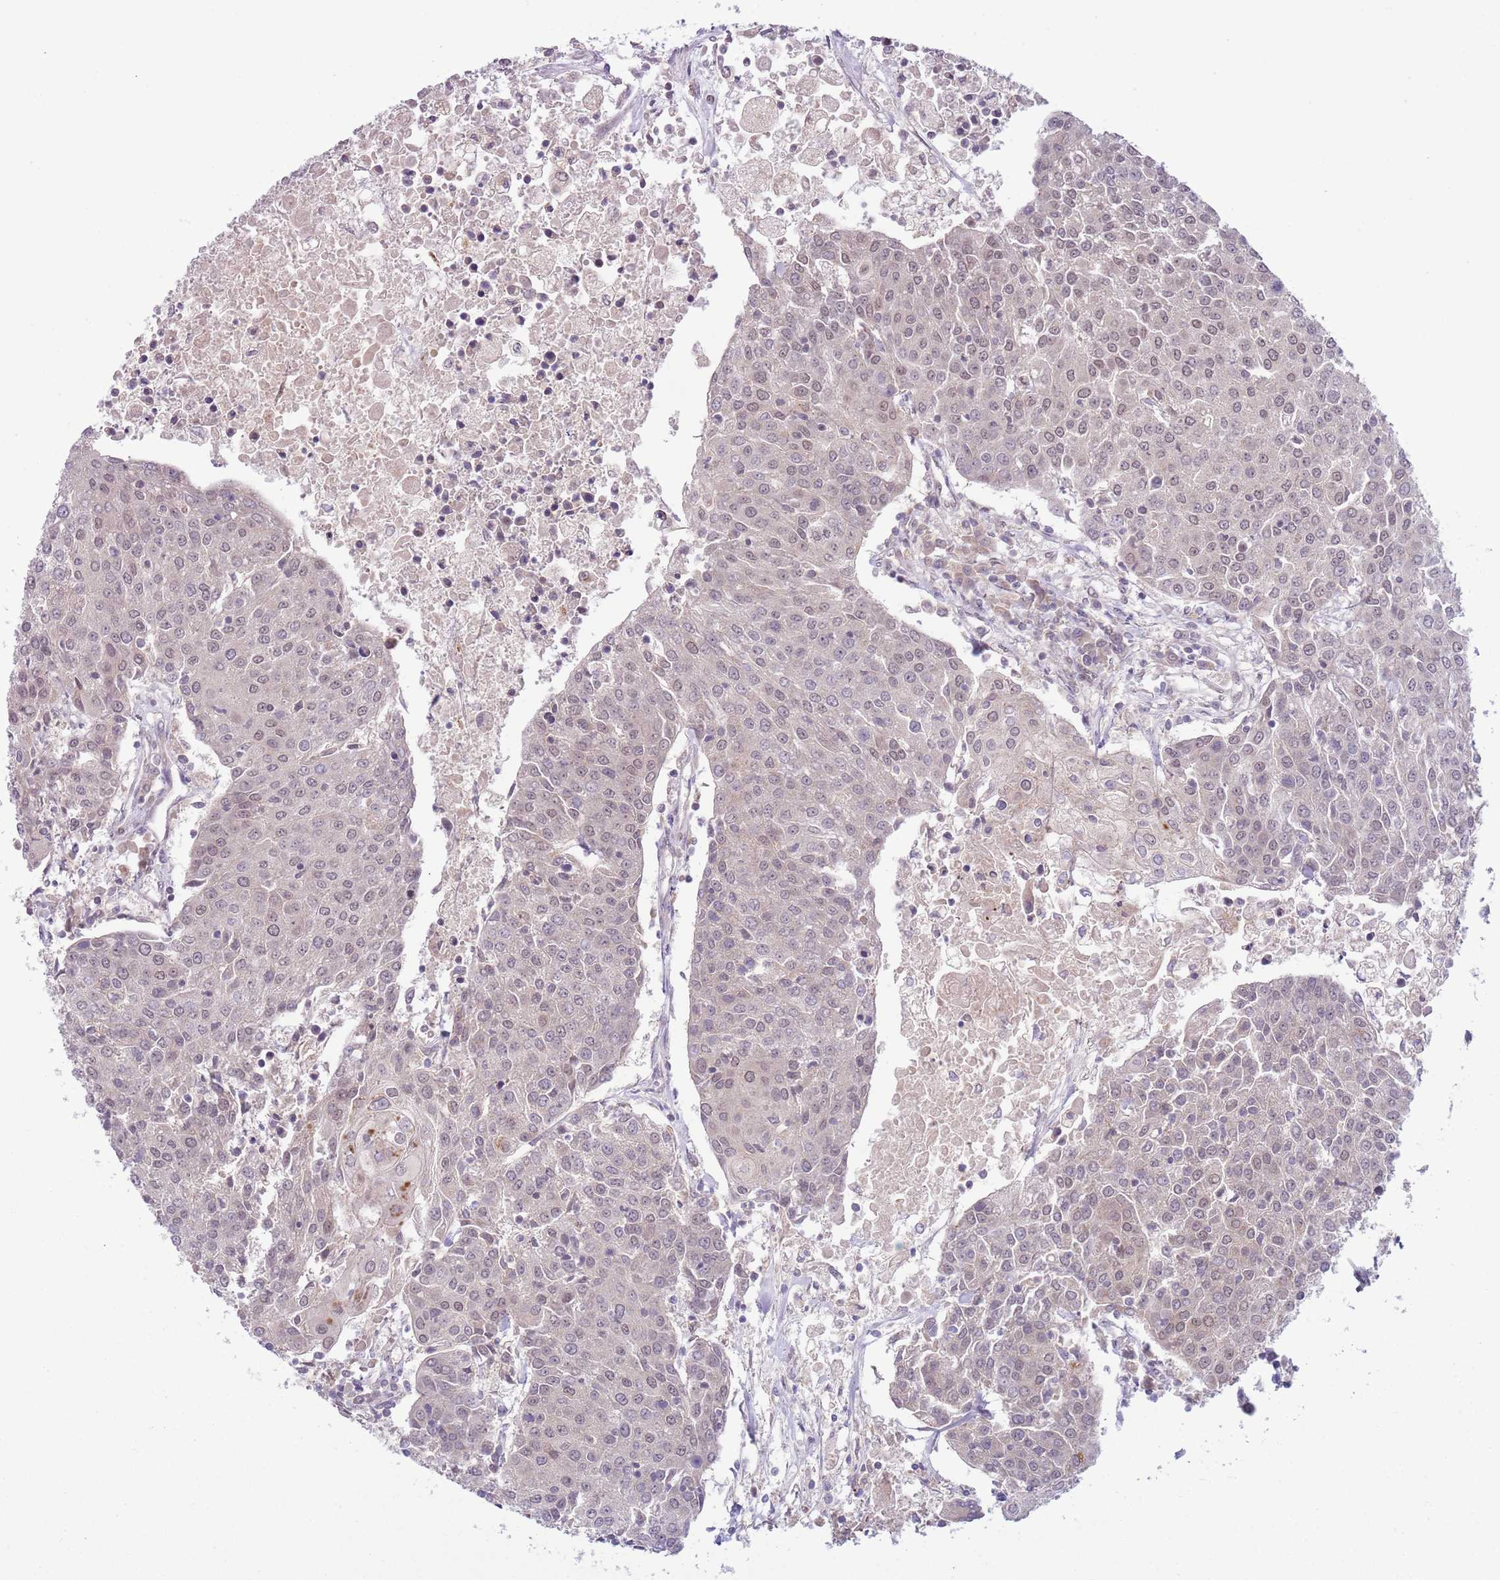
{"staining": {"intensity": "weak", "quantity": "<25%", "location": "nuclear"}, "tissue": "urothelial cancer", "cell_type": "Tumor cells", "image_type": "cancer", "snomed": [{"axis": "morphology", "description": "Urothelial carcinoma, High grade"}, {"axis": "topography", "description": "Urinary bladder"}], "caption": "Immunohistochemistry of human urothelial cancer shows no expression in tumor cells.", "gene": "TM2D1", "patient": {"sex": "female", "age": 85}}